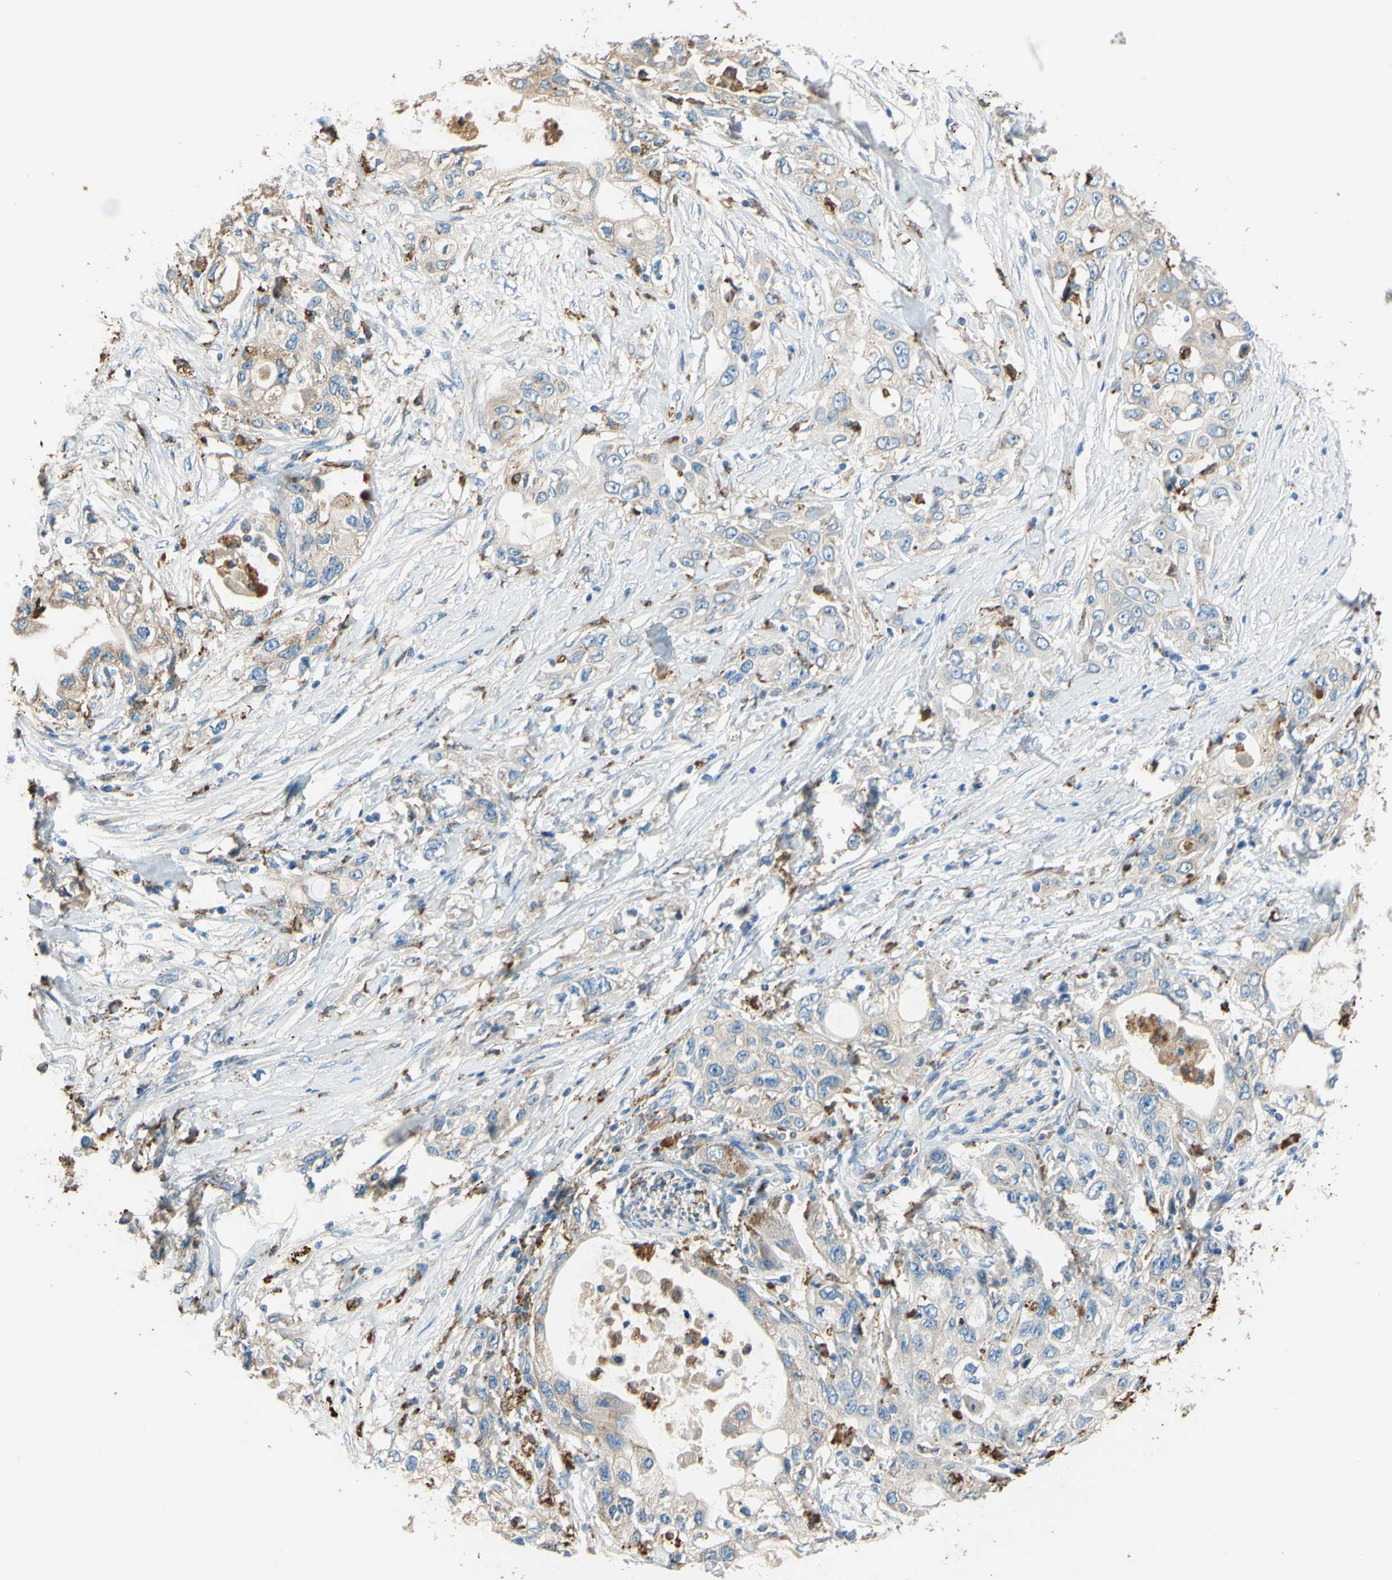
{"staining": {"intensity": "weak", "quantity": "25%-75%", "location": "cytoplasmic/membranous"}, "tissue": "pancreatic cancer", "cell_type": "Tumor cells", "image_type": "cancer", "snomed": [{"axis": "morphology", "description": "Adenocarcinoma, NOS"}, {"axis": "topography", "description": "Pancreas"}], "caption": "The image displays immunohistochemical staining of pancreatic adenocarcinoma. There is weak cytoplasmic/membranous staining is present in about 25%-75% of tumor cells. The staining was performed using DAB (3,3'-diaminobenzidine), with brown indicating positive protein expression. Nuclei are stained blue with hematoxylin.", "gene": "CTSD", "patient": {"sex": "female", "age": 70}}